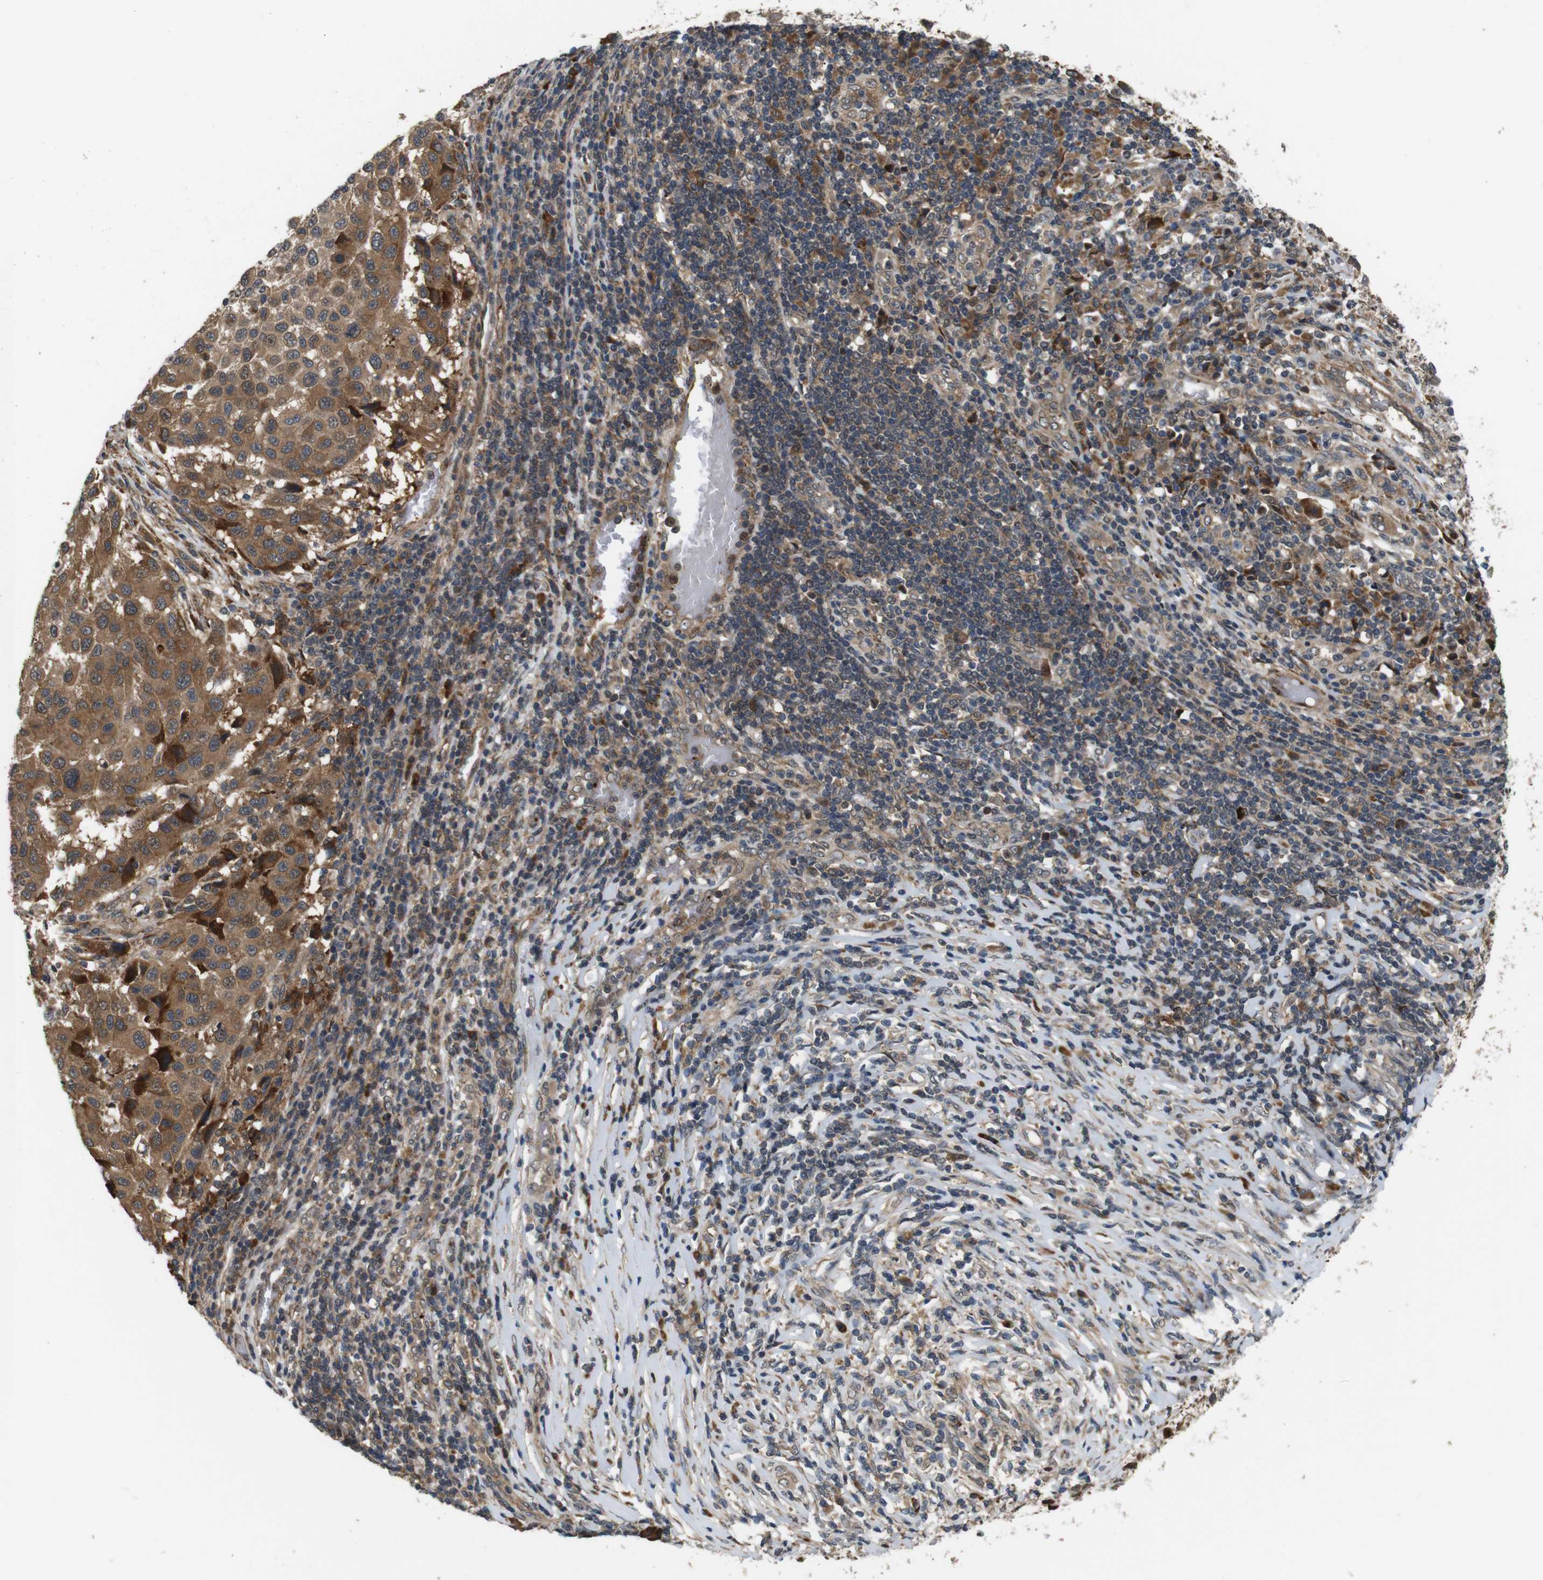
{"staining": {"intensity": "moderate", "quantity": ">75%", "location": "cytoplasmic/membranous"}, "tissue": "melanoma", "cell_type": "Tumor cells", "image_type": "cancer", "snomed": [{"axis": "morphology", "description": "Malignant melanoma, Metastatic site"}, {"axis": "topography", "description": "Lymph node"}], "caption": "Tumor cells reveal medium levels of moderate cytoplasmic/membranous staining in approximately >75% of cells in melanoma. (IHC, brightfield microscopy, high magnification).", "gene": "EPHB2", "patient": {"sex": "male", "age": 61}}